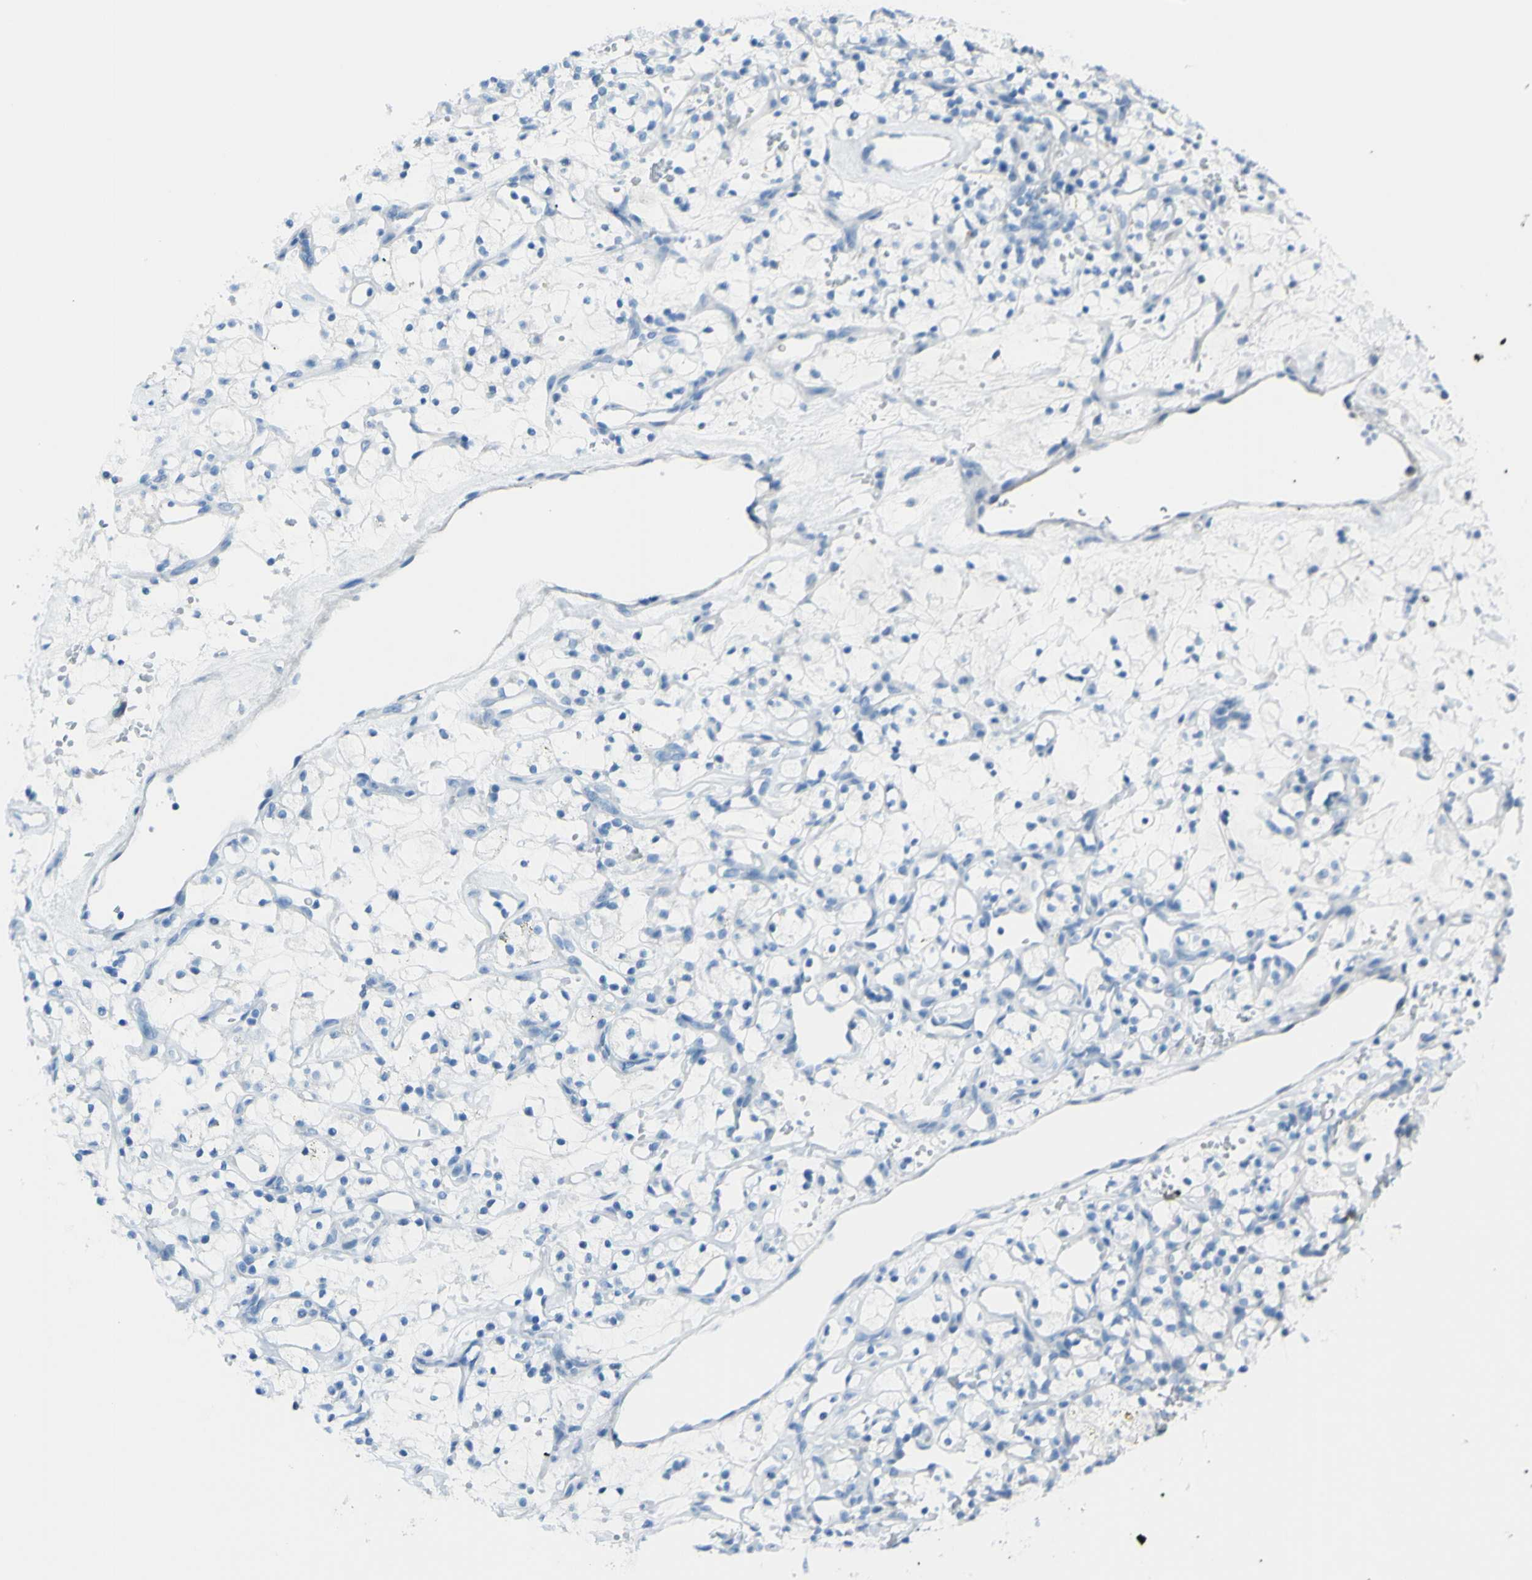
{"staining": {"intensity": "negative", "quantity": "none", "location": "none"}, "tissue": "renal cancer", "cell_type": "Tumor cells", "image_type": "cancer", "snomed": [{"axis": "morphology", "description": "Adenocarcinoma, NOS"}, {"axis": "topography", "description": "Kidney"}], "caption": "An immunohistochemistry photomicrograph of renal cancer (adenocarcinoma) is shown. There is no staining in tumor cells of renal cancer (adenocarcinoma).", "gene": "TFPI2", "patient": {"sex": "female", "age": 60}}